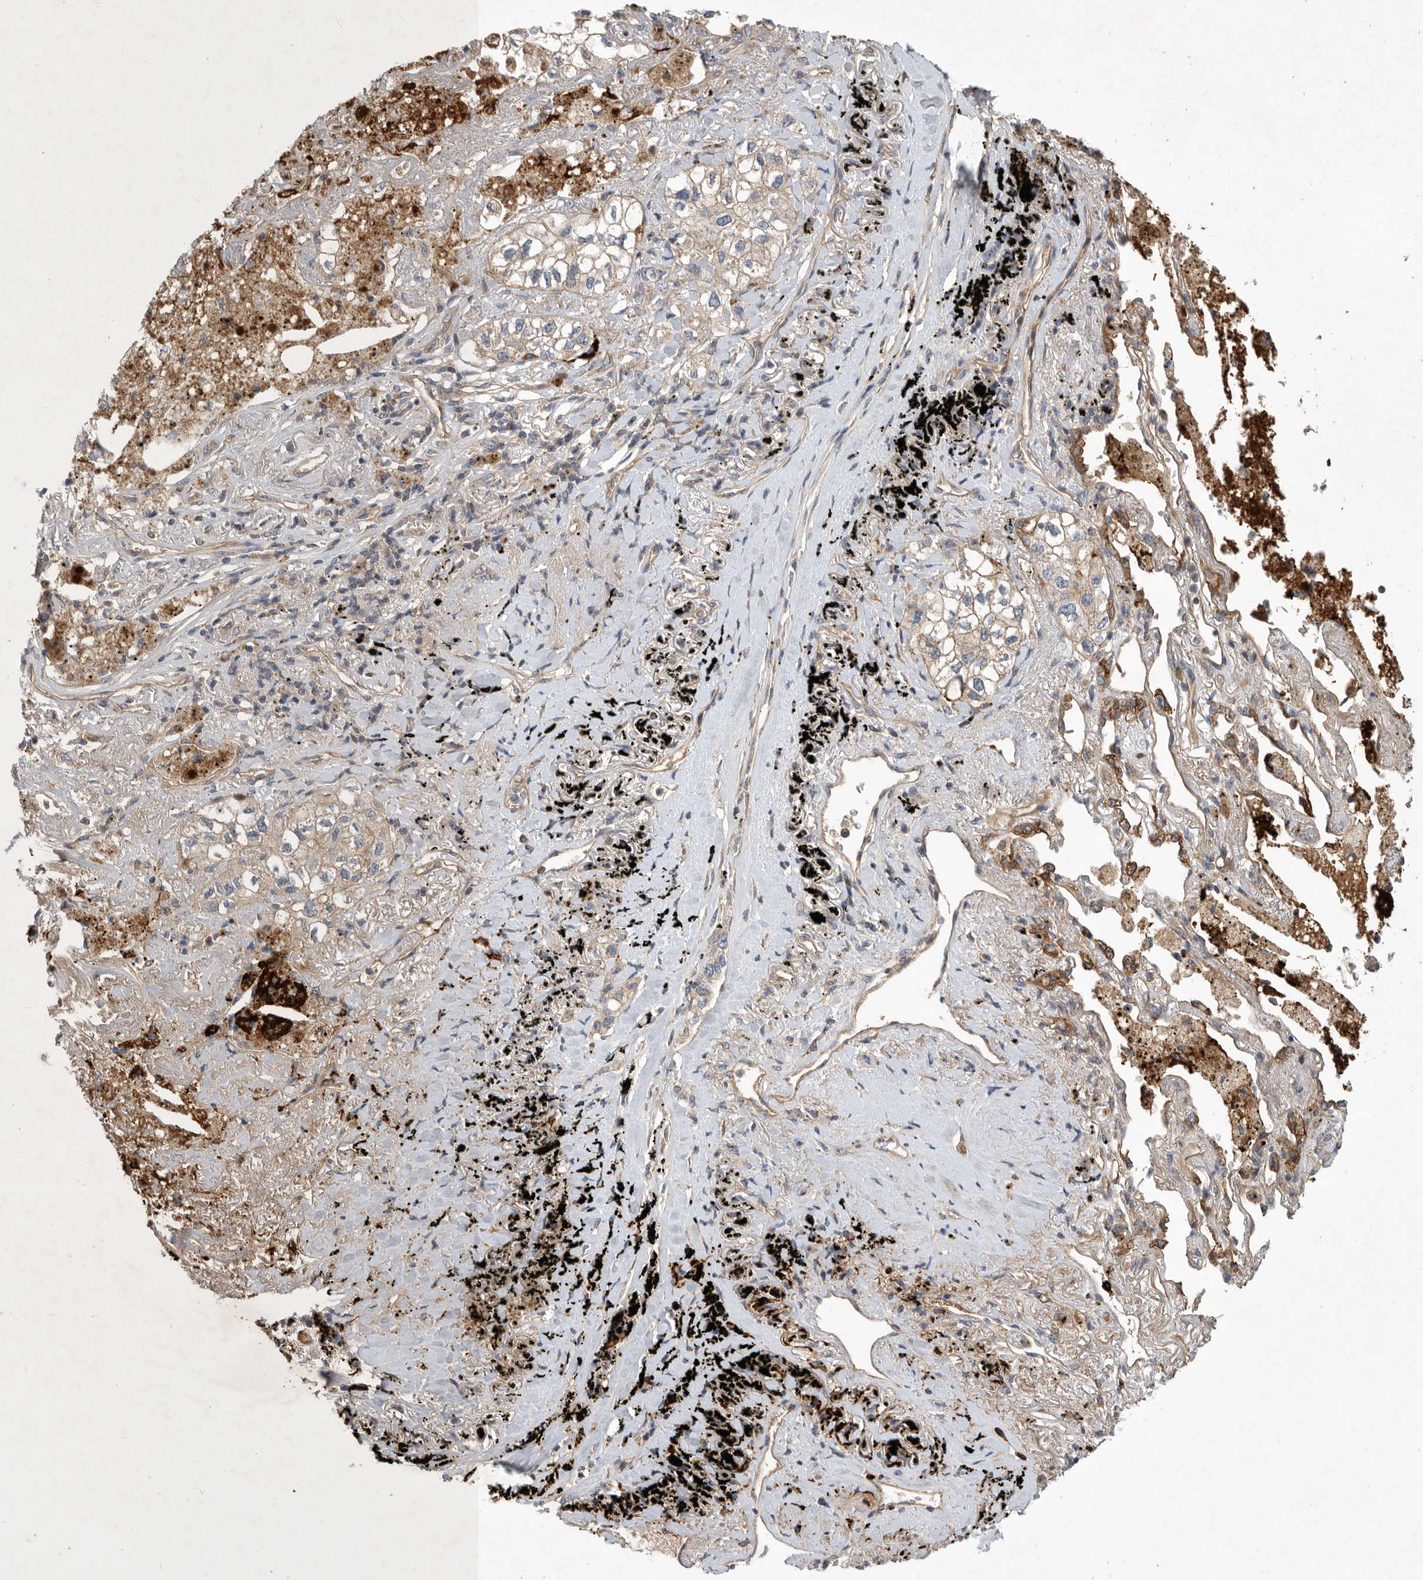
{"staining": {"intensity": "weak", "quantity": "25%-75%", "location": "cytoplasmic/membranous"}, "tissue": "lung cancer", "cell_type": "Tumor cells", "image_type": "cancer", "snomed": [{"axis": "morphology", "description": "Adenocarcinoma, NOS"}, {"axis": "topography", "description": "Lung"}], "caption": "Approximately 25%-75% of tumor cells in human lung adenocarcinoma reveal weak cytoplasmic/membranous protein positivity as visualized by brown immunohistochemical staining.", "gene": "MLPH", "patient": {"sex": "male", "age": 63}}